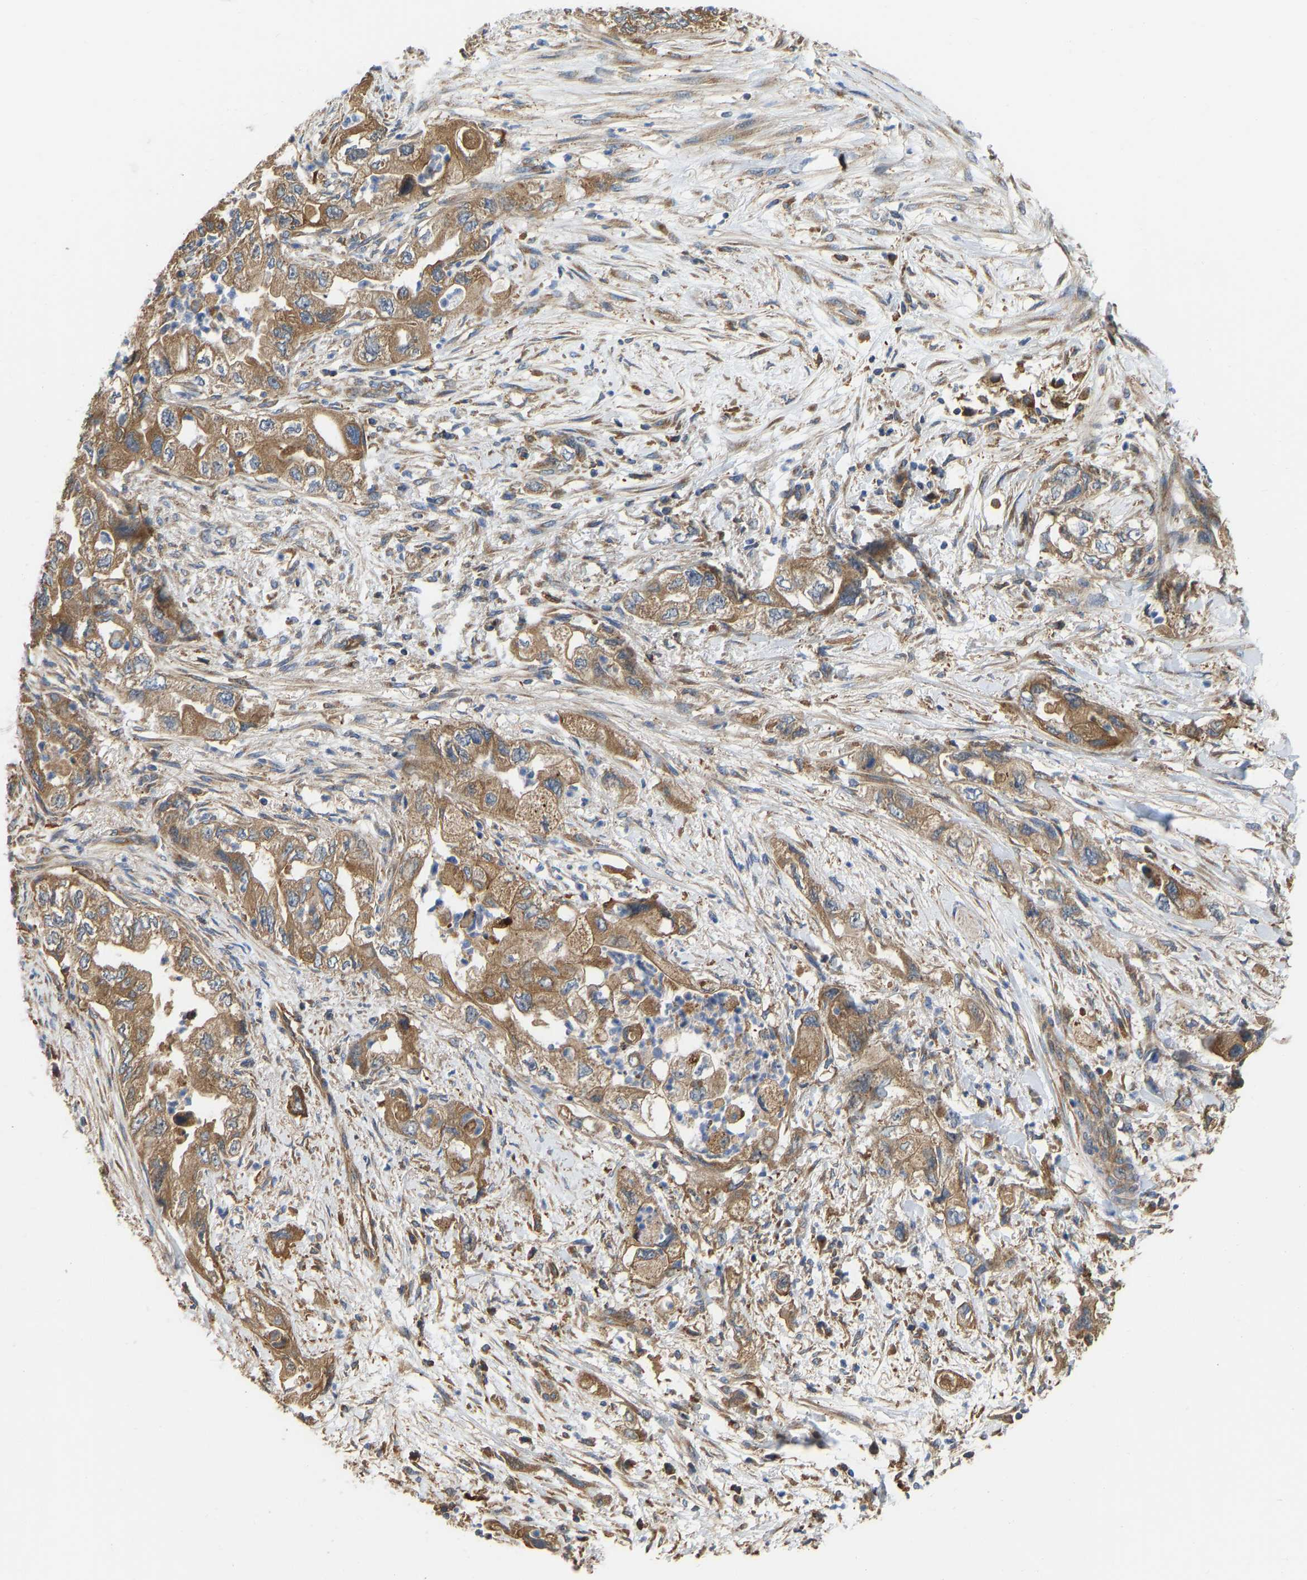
{"staining": {"intensity": "moderate", "quantity": ">75%", "location": "cytoplasmic/membranous"}, "tissue": "pancreatic cancer", "cell_type": "Tumor cells", "image_type": "cancer", "snomed": [{"axis": "morphology", "description": "Adenocarcinoma, NOS"}, {"axis": "topography", "description": "Pancreas"}], "caption": "Approximately >75% of tumor cells in human adenocarcinoma (pancreatic) show moderate cytoplasmic/membranous protein positivity as visualized by brown immunohistochemical staining.", "gene": "FLNB", "patient": {"sex": "female", "age": 73}}